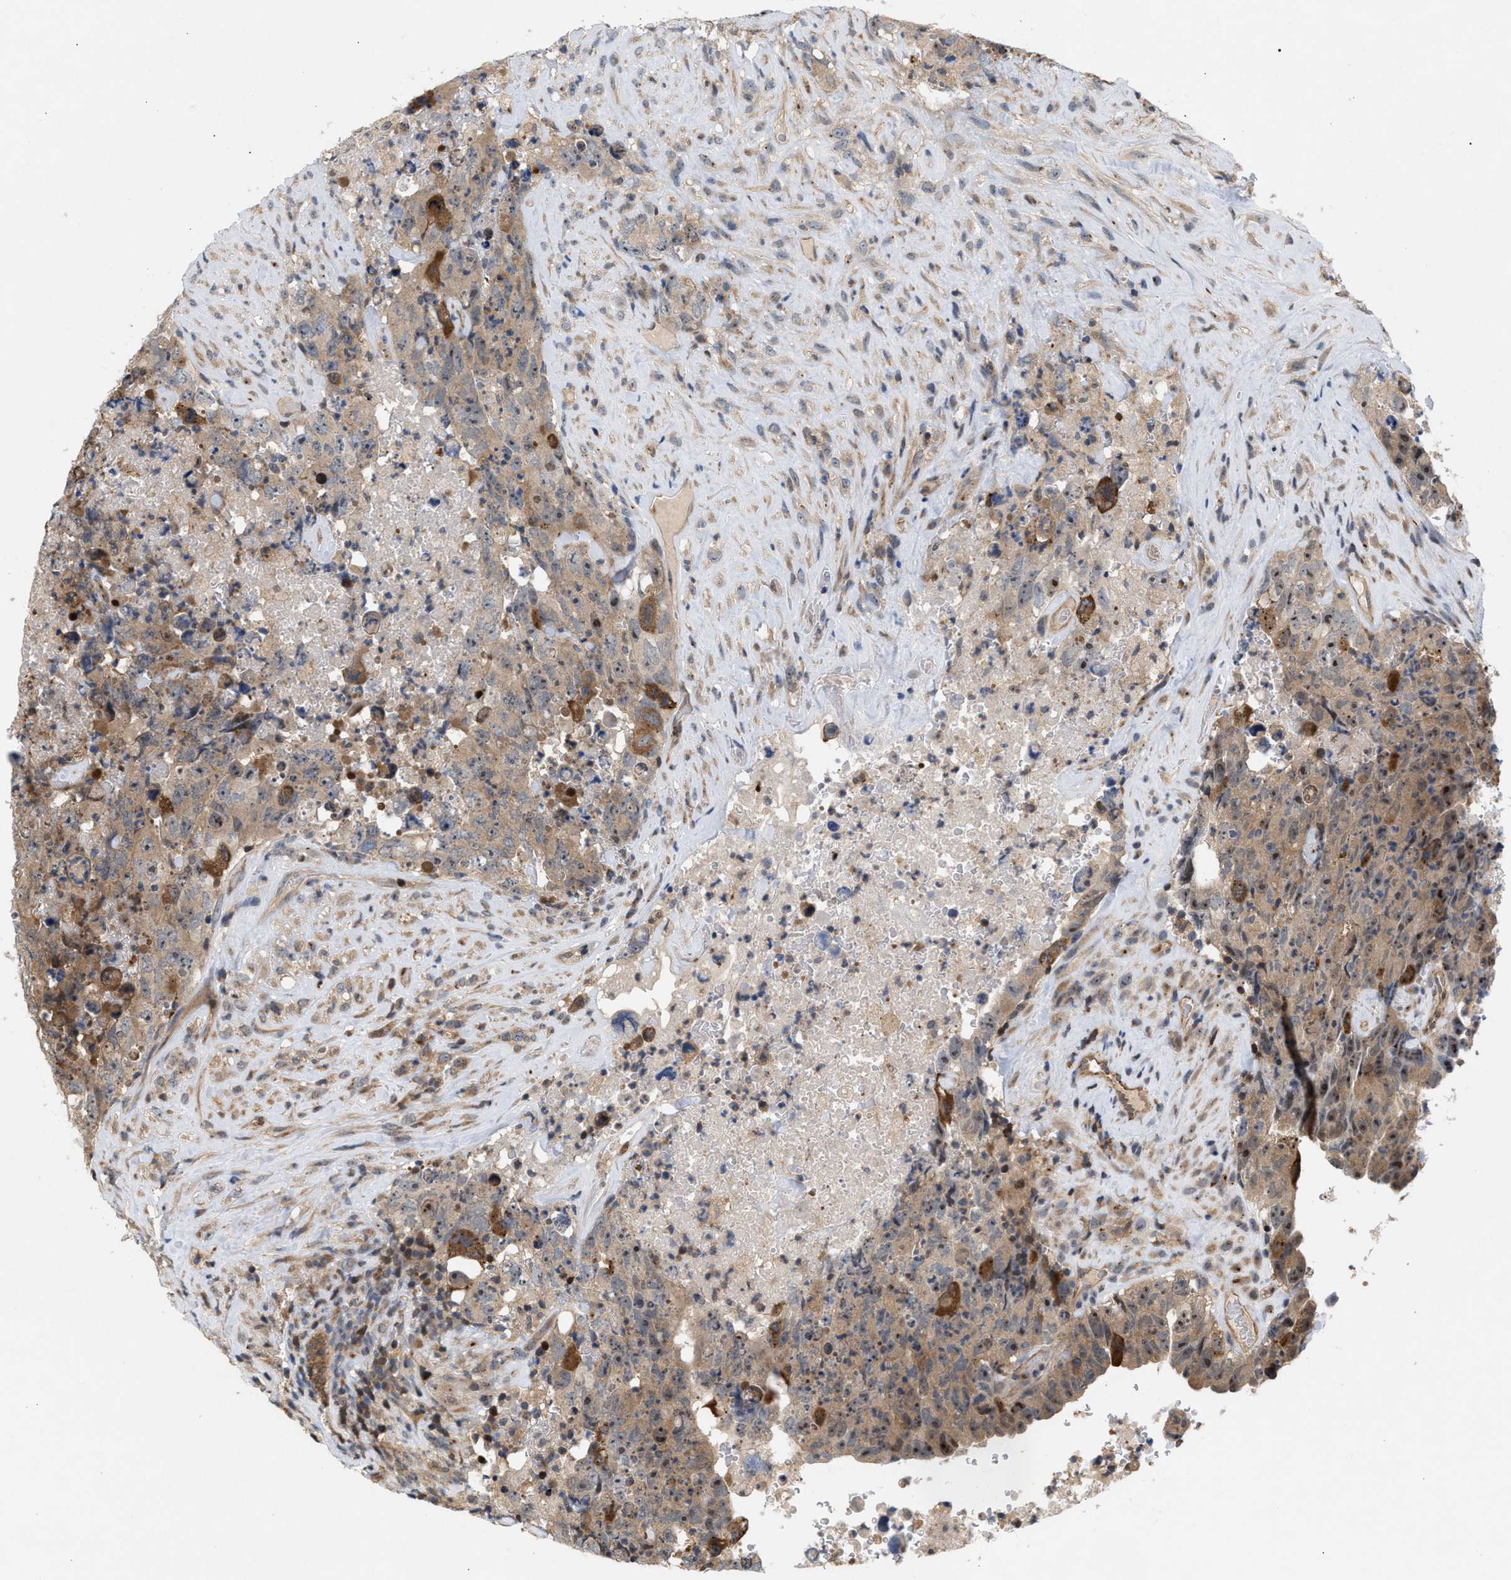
{"staining": {"intensity": "weak", "quantity": ">75%", "location": "cytoplasmic/membranous"}, "tissue": "testis cancer", "cell_type": "Tumor cells", "image_type": "cancer", "snomed": [{"axis": "morphology", "description": "Carcinoma, Embryonal, NOS"}, {"axis": "topography", "description": "Testis"}], "caption": "Embryonal carcinoma (testis) stained with immunohistochemistry (IHC) displays weak cytoplasmic/membranous expression in about >75% of tumor cells. The staining is performed using DAB (3,3'-diaminobenzidine) brown chromogen to label protein expression. The nuclei are counter-stained blue using hematoxylin.", "gene": "GLOD4", "patient": {"sex": "male", "age": 32}}